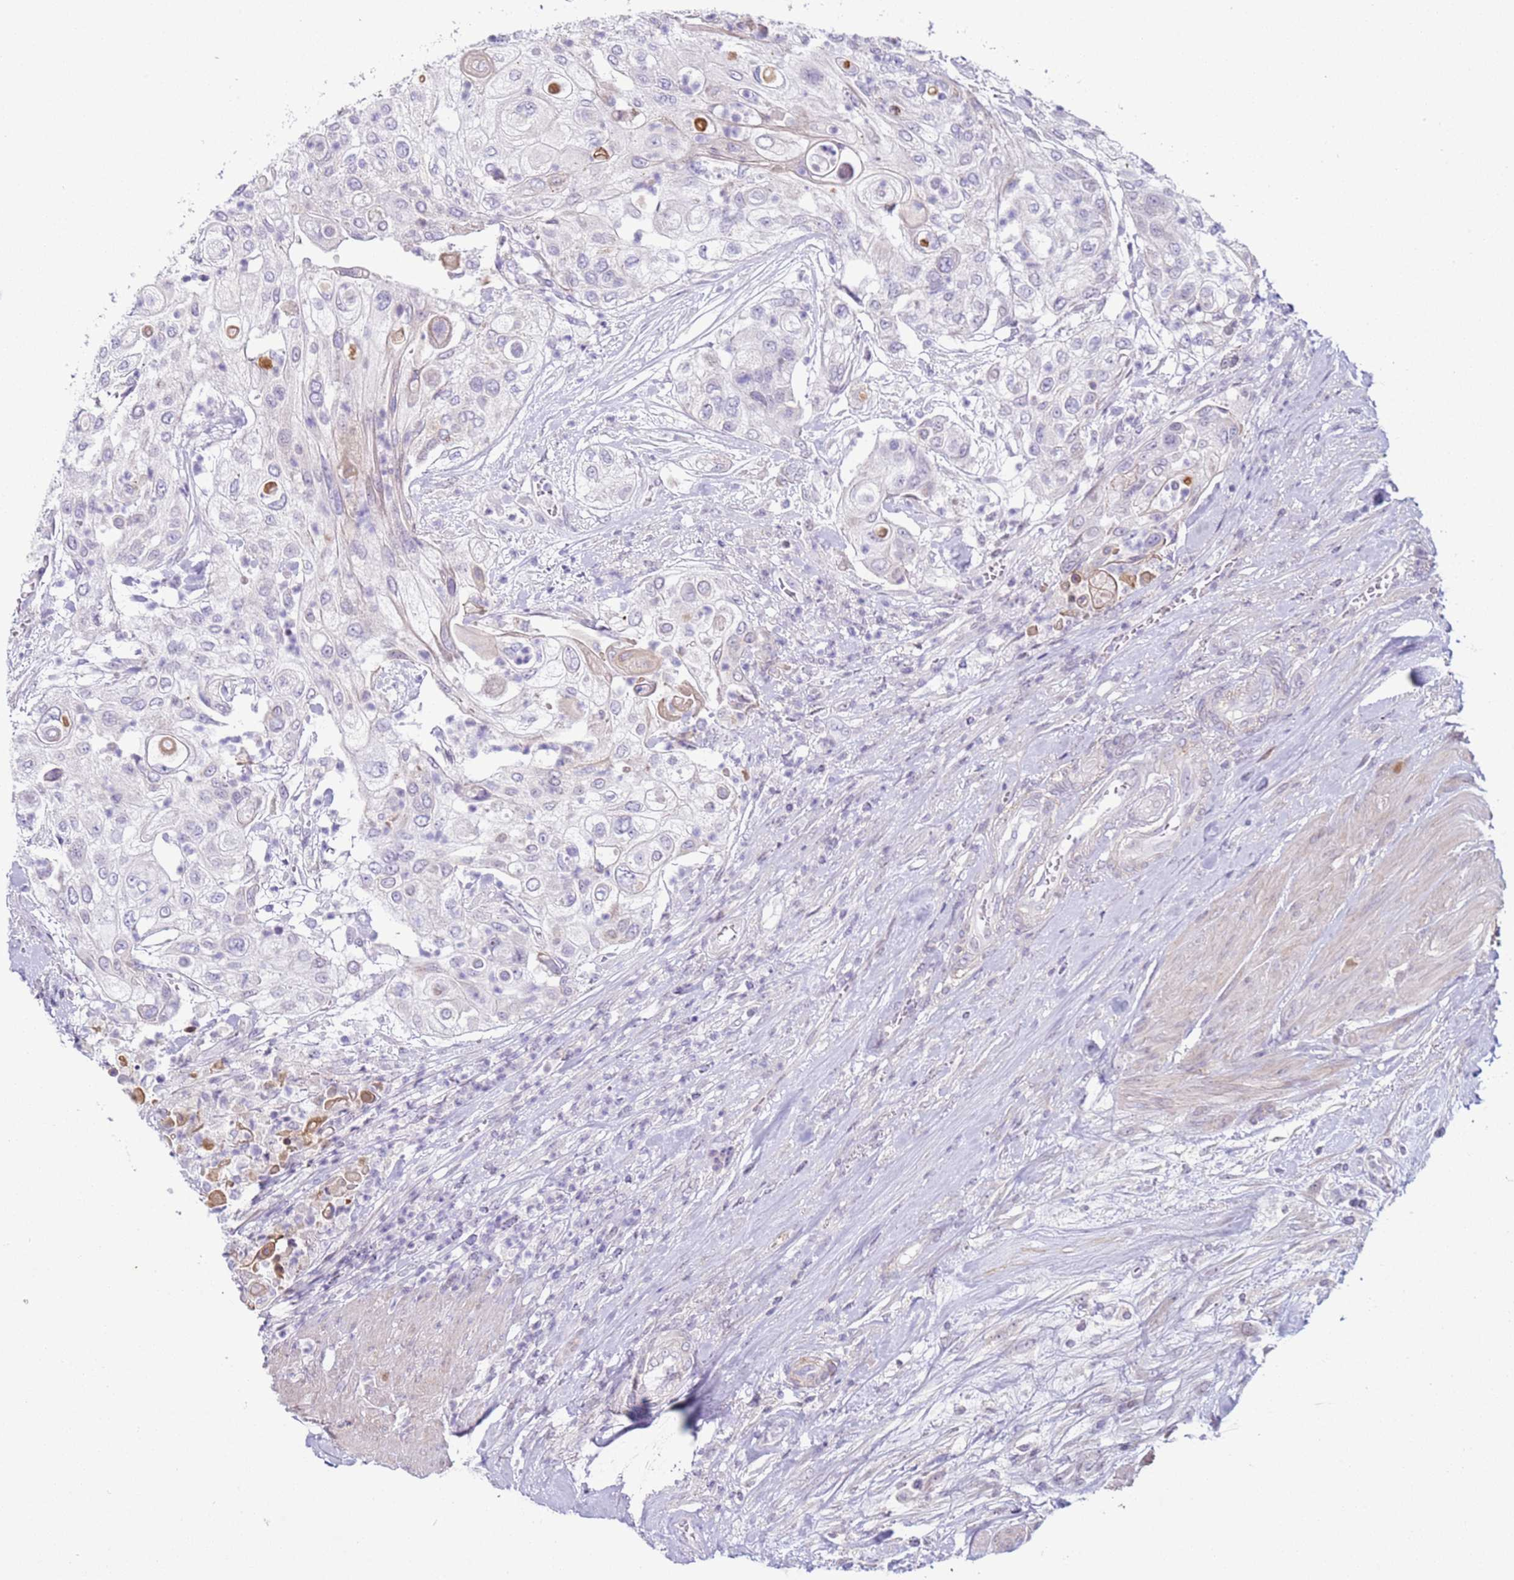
{"staining": {"intensity": "negative", "quantity": "none", "location": "none"}, "tissue": "urothelial cancer", "cell_type": "Tumor cells", "image_type": "cancer", "snomed": [{"axis": "morphology", "description": "Urothelial carcinoma, High grade"}, {"axis": "topography", "description": "Urinary bladder"}], "caption": "Human urothelial carcinoma (high-grade) stained for a protein using immunohistochemistry exhibits no expression in tumor cells.", "gene": "NPAP1", "patient": {"sex": "female", "age": 79}}